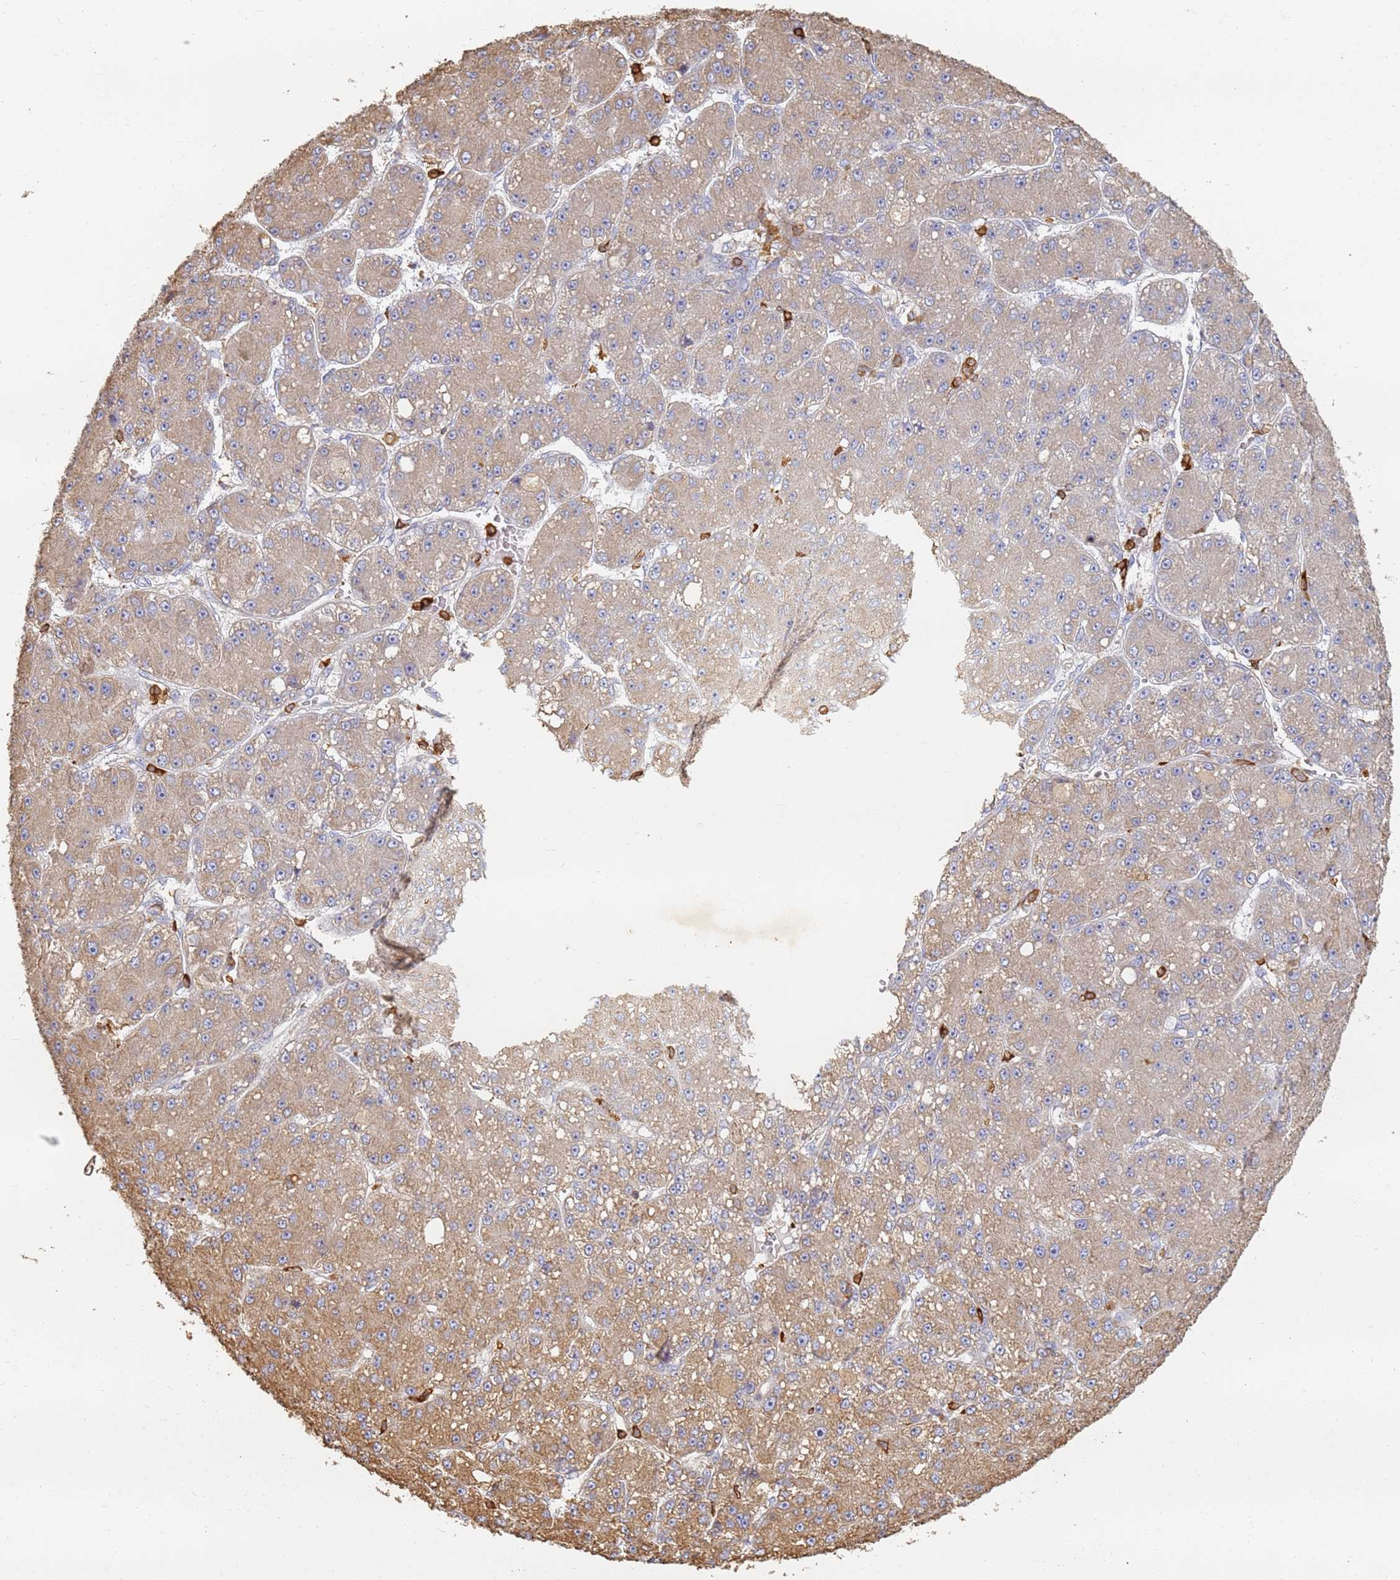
{"staining": {"intensity": "weak", "quantity": "25%-75%", "location": "cytoplasmic/membranous"}, "tissue": "liver cancer", "cell_type": "Tumor cells", "image_type": "cancer", "snomed": [{"axis": "morphology", "description": "Carcinoma, Hepatocellular, NOS"}, {"axis": "topography", "description": "Liver"}], "caption": "Immunohistochemical staining of human liver cancer exhibits low levels of weak cytoplasmic/membranous positivity in about 25%-75% of tumor cells.", "gene": "BIN2", "patient": {"sex": "male", "age": 67}}